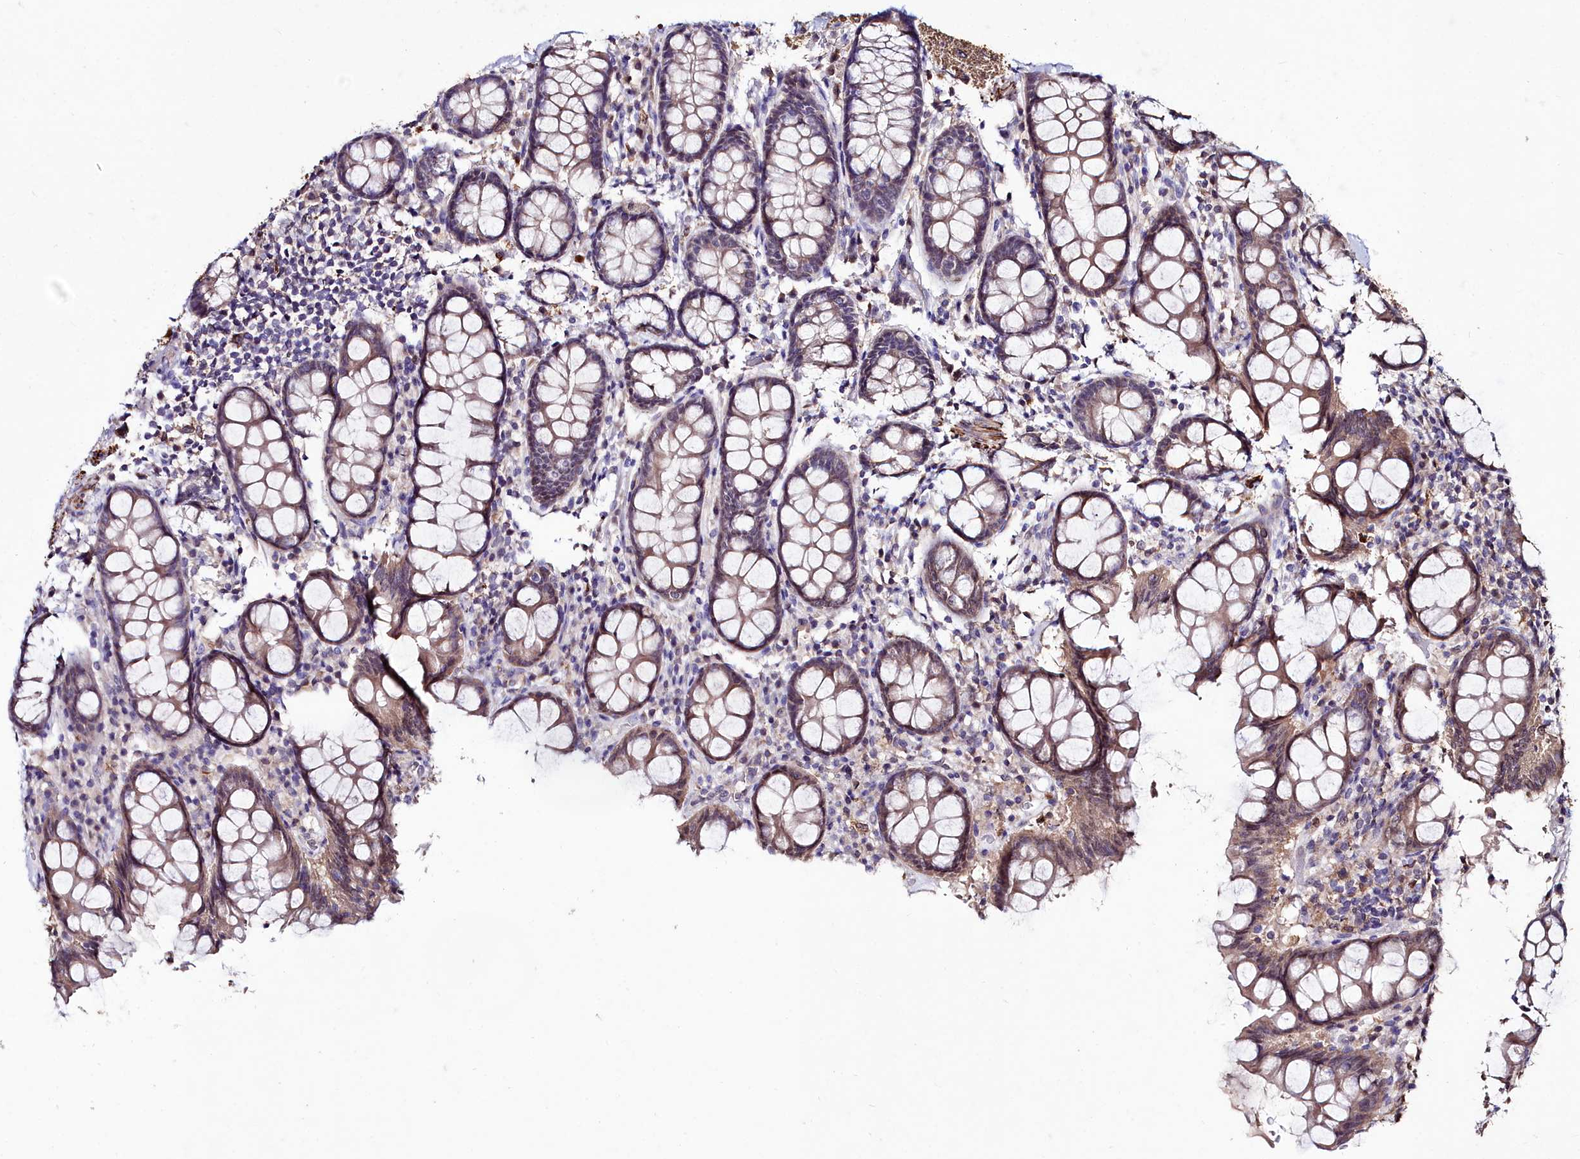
{"staining": {"intensity": "weak", "quantity": "25%-75%", "location": "cytoplasmic/membranous"}, "tissue": "colon", "cell_type": "Endothelial cells", "image_type": "normal", "snomed": [{"axis": "morphology", "description": "Normal tissue, NOS"}, {"axis": "topography", "description": "Colon"}], "caption": "Immunohistochemical staining of normal human colon shows weak cytoplasmic/membranous protein positivity in approximately 25%-75% of endothelial cells.", "gene": "AMBRA1", "patient": {"sex": "female", "age": 79}}